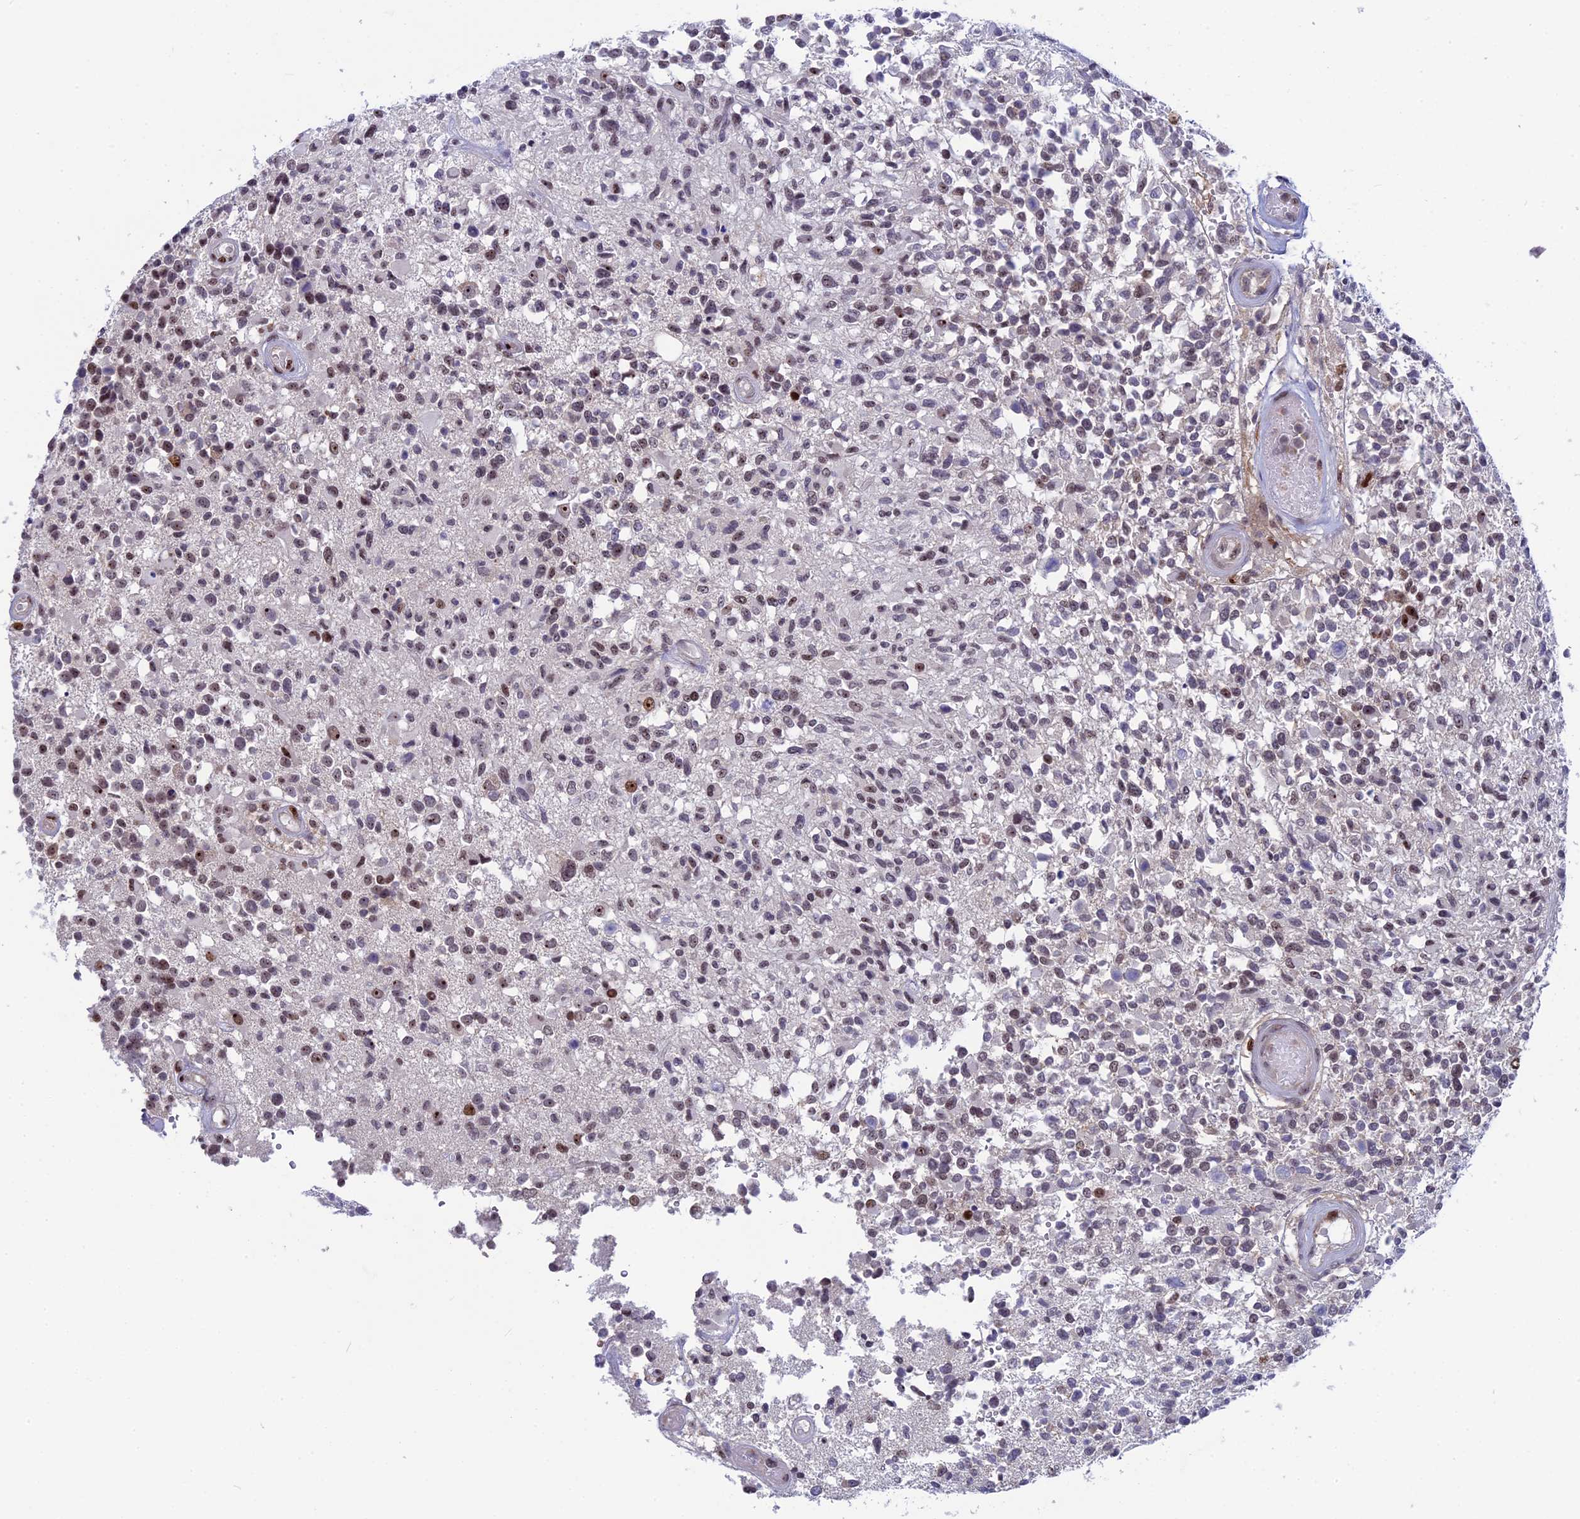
{"staining": {"intensity": "weak", "quantity": ">75%", "location": "nuclear"}, "tissue": "glioma", "cell_type": "Tumor cells", "image_type": "cancer", "snomed": [{"axis": "morphology", "description": "Glioma, malignant, High grade"}, {"axis": "morphology", "description": "Glioblastoma, NOS"}, {"axis": "topography", "description": "Brain"}], "caption": "Immunohistochemistry photomicrograph of glioma stained for a protein (brown), which displays low levels of weak nuclear positivity in about >75% of tumor cells.", "gene": "CCDC86", "patient": {"sex": "male", "age": 60}}